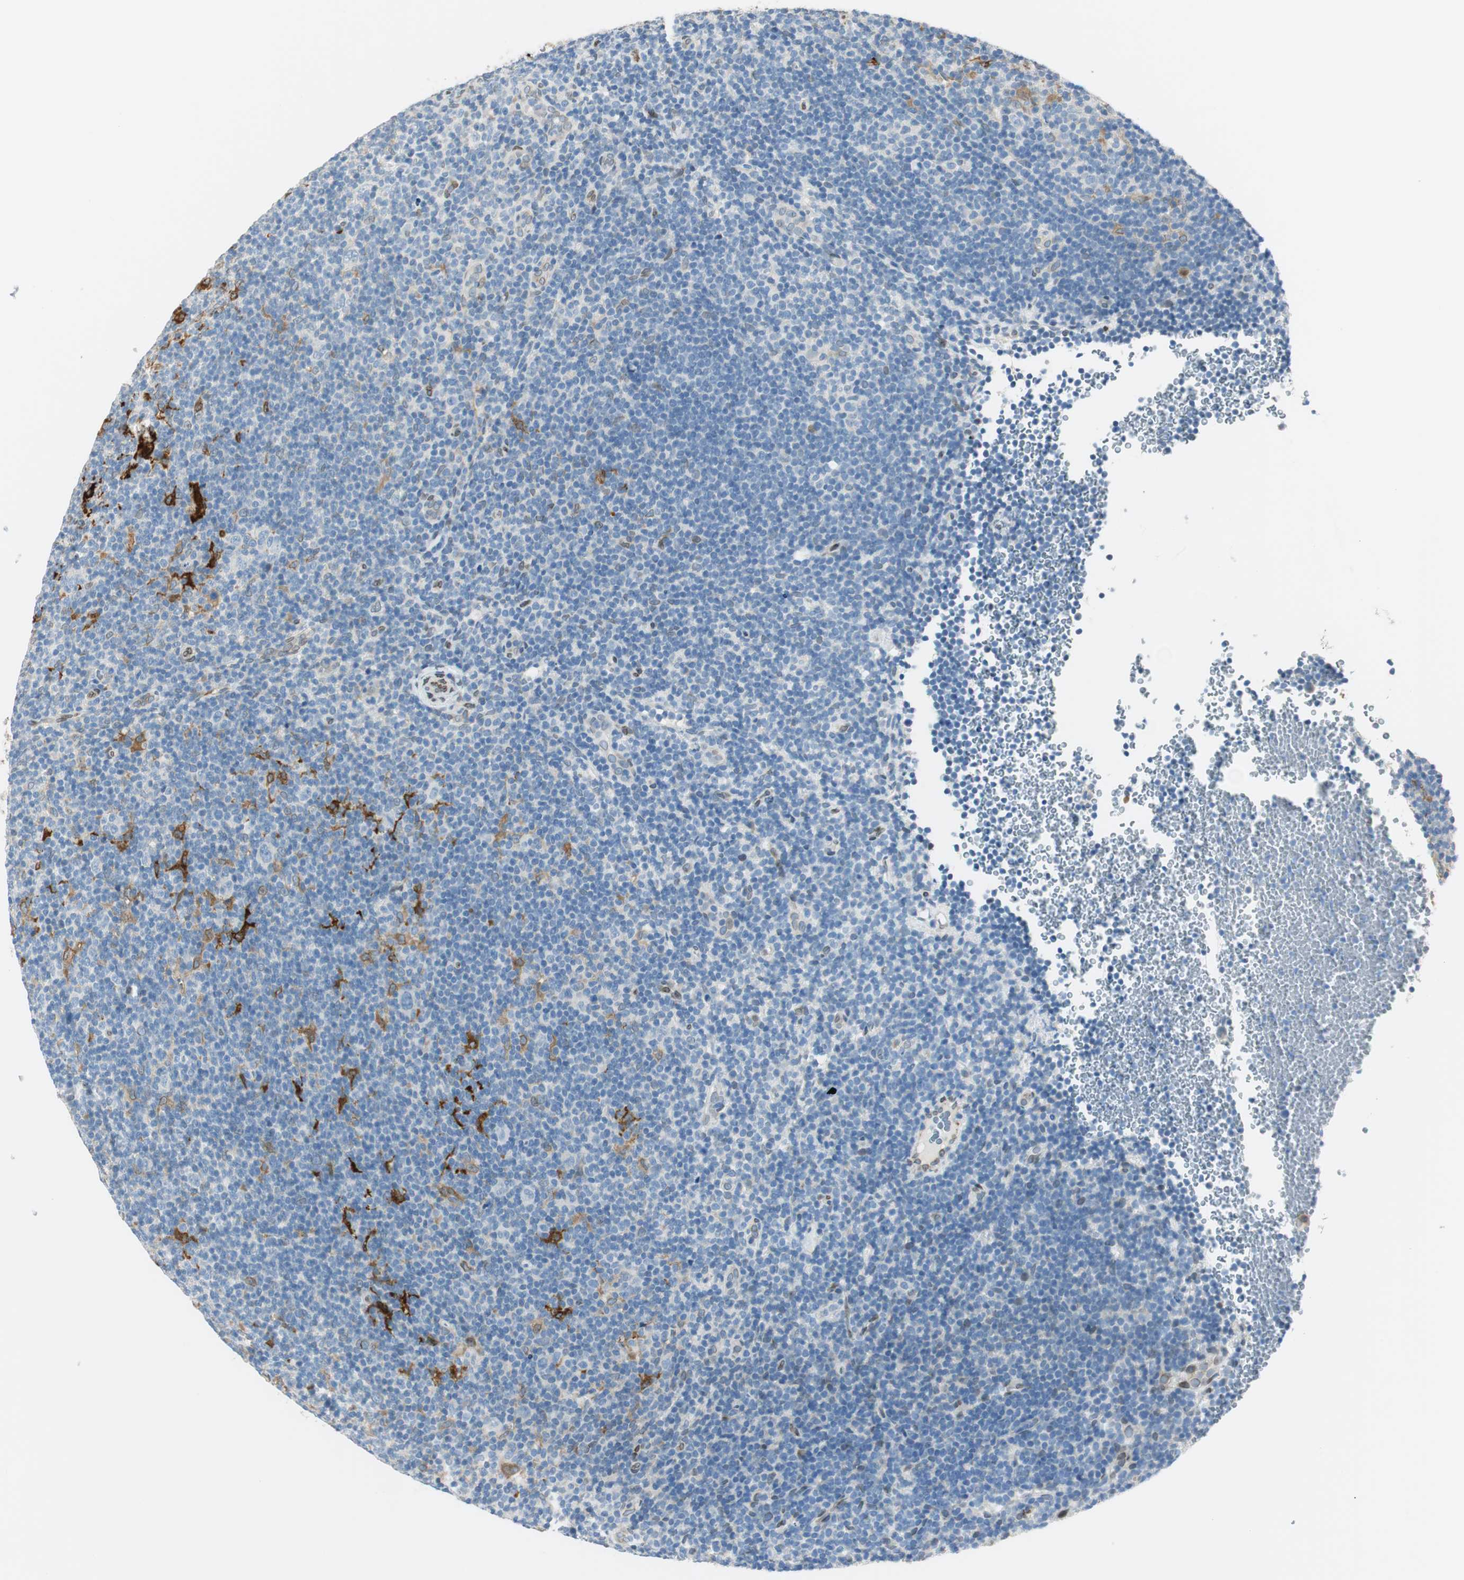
{"staining": {"intensity": "negative", "quantity": "none", "location": "none"}, "tissue": "lymphoma", "cell_type": "Tumor cells", "image_type": "cancer", "snomed": [{"axis": "morphology", "description": "Hodgkin's disease, NOS"}, {"axis": "topography", "description": "Lymph node"}], "caption": "Image shows no significant protein expression in tumor cells of lymphoma.", "gene": "TMEM260", "patient": {"sex": "female", "age": 57}}